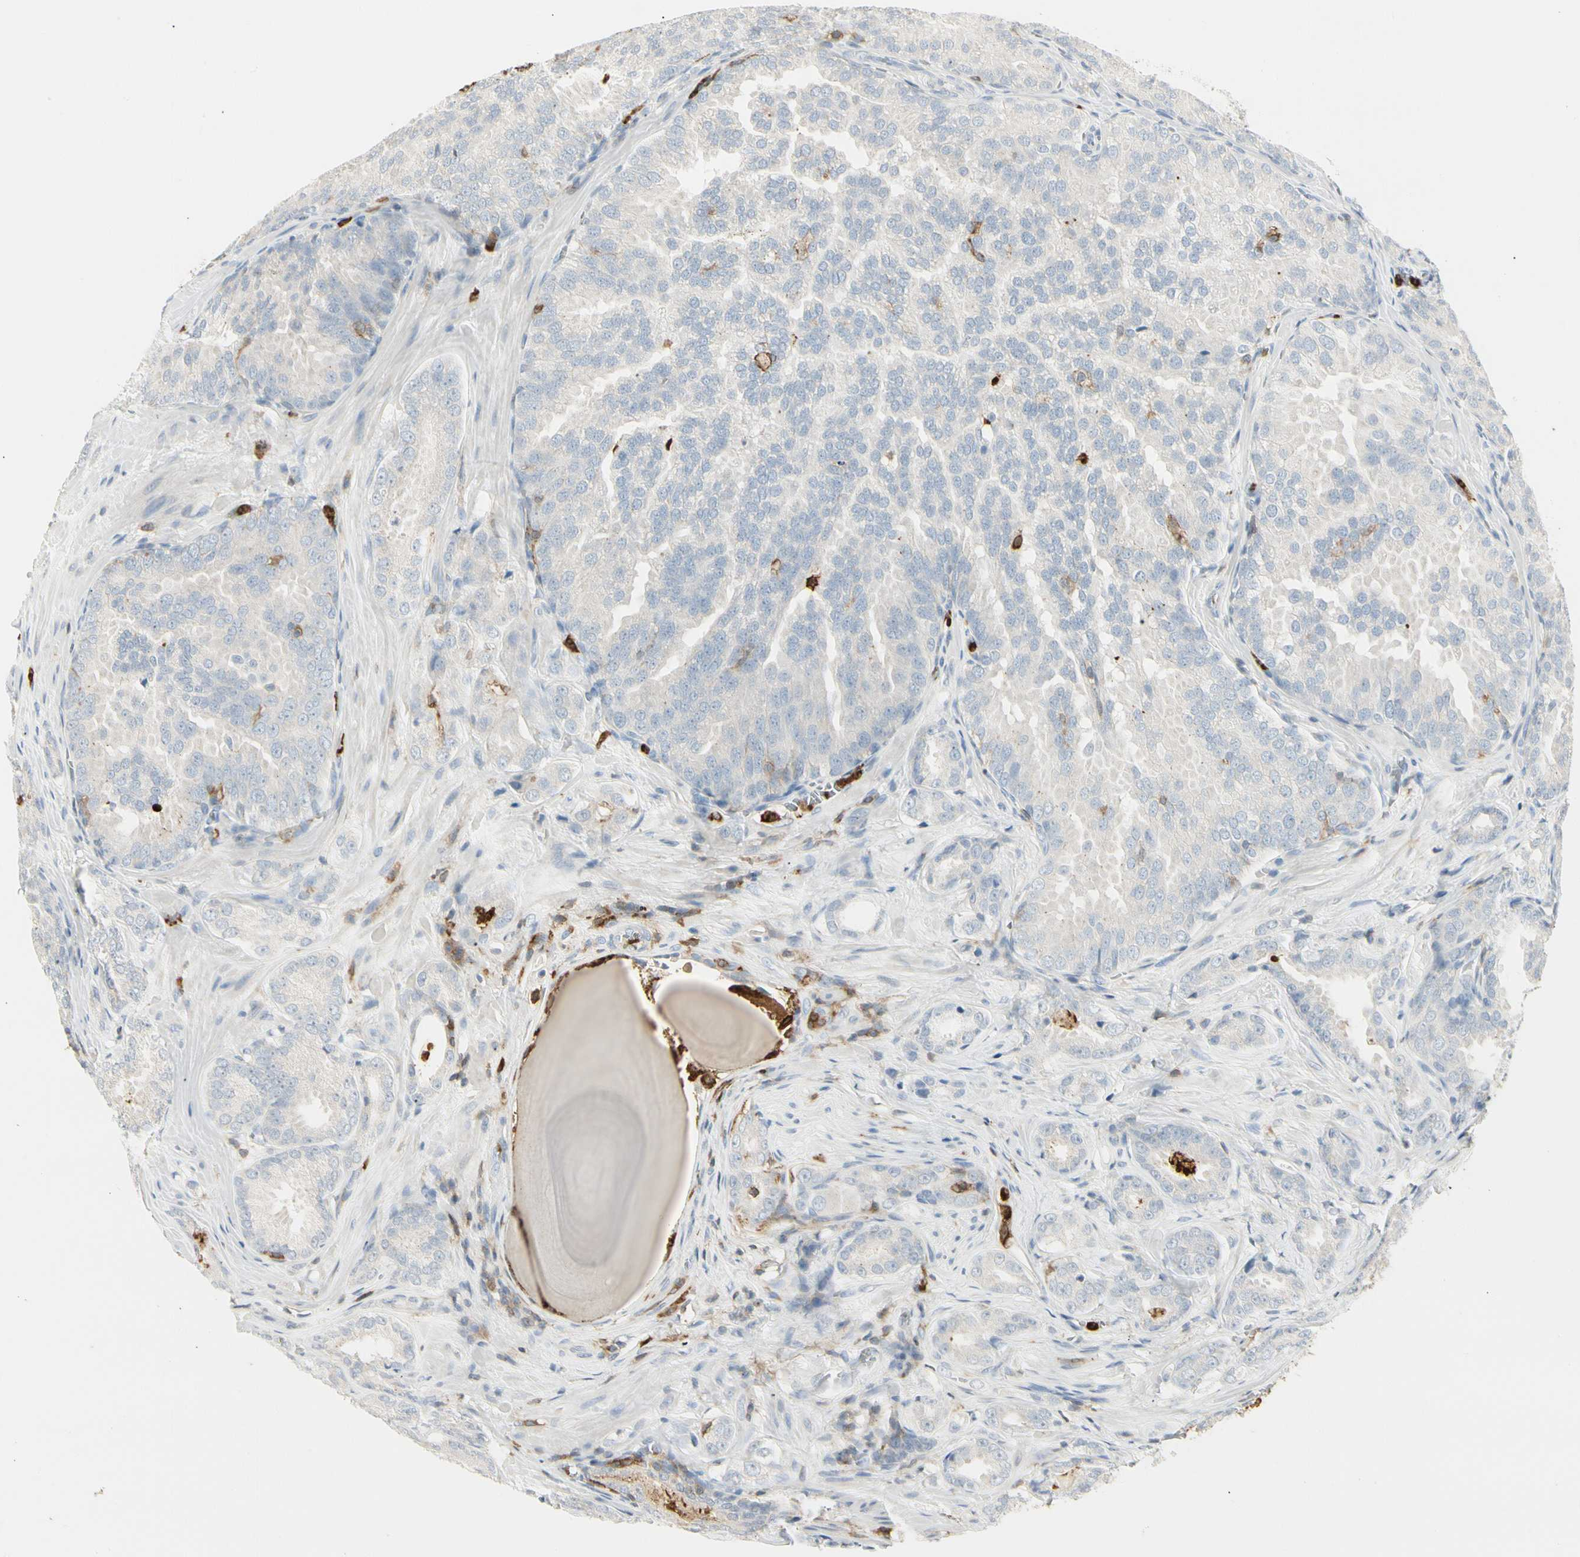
{"staining": {"intensity": "negative", "quantity": "none", "location": "none"}, "tissue": "prostate cancer", "cell_type": "Tumor cells", "image_type": "cancer", "snomed": [{"axis": "morphology", "description": "Adenocarcinoma, High grade"}, {"axis": "topography", "description": "Prostate"}], "caption": "Tumor cells are negative for brown protein staining in prostate cancer.", "gene": "ITGB2", "patient": {"sex": "male", "age": 64}}